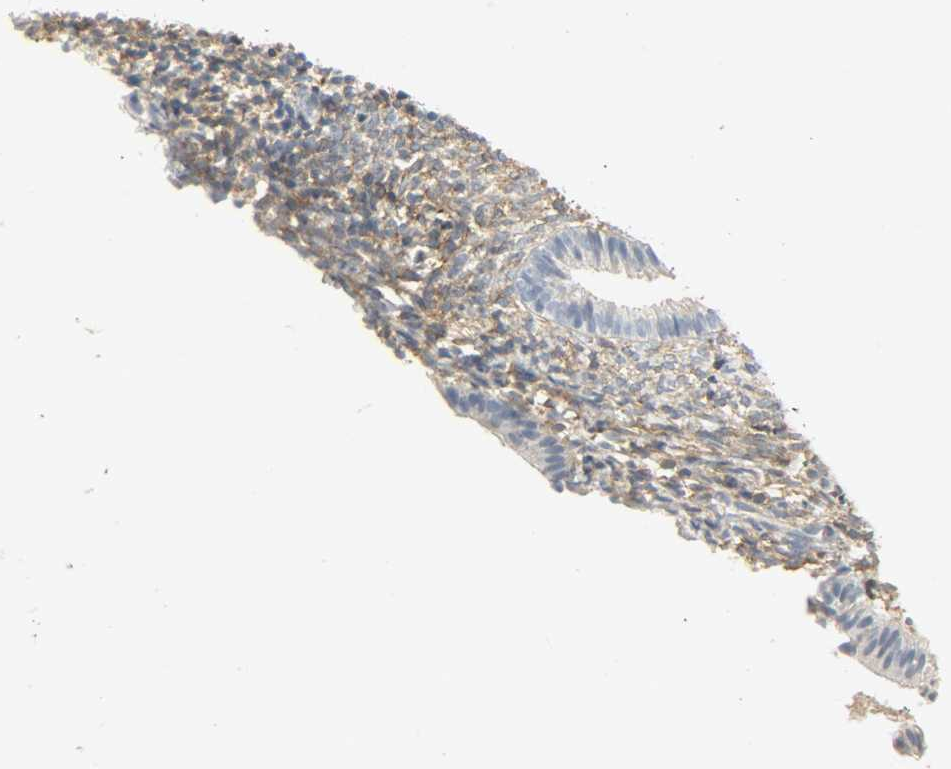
{"staining": {"intensity": "moderate", "quantity": ">75%", "location": "cytoplasmic/membranous"}, "tissue": "endometrium", "cell_type": "Cells in endometrial stroma", "image_type": "normal", "snomed": [{"axis": "morphology", "description": "Normal tissue, NOS"}, {"axis": "topography", "description": "Endometrium"}], "caption": "Moderate cytoplasmic/membranous protein positivity is identified in about >75% of cells in endometrial stroma in endometrium.", "gene": "ENPEP", "patient": {"sex": "female", "age": 57}}